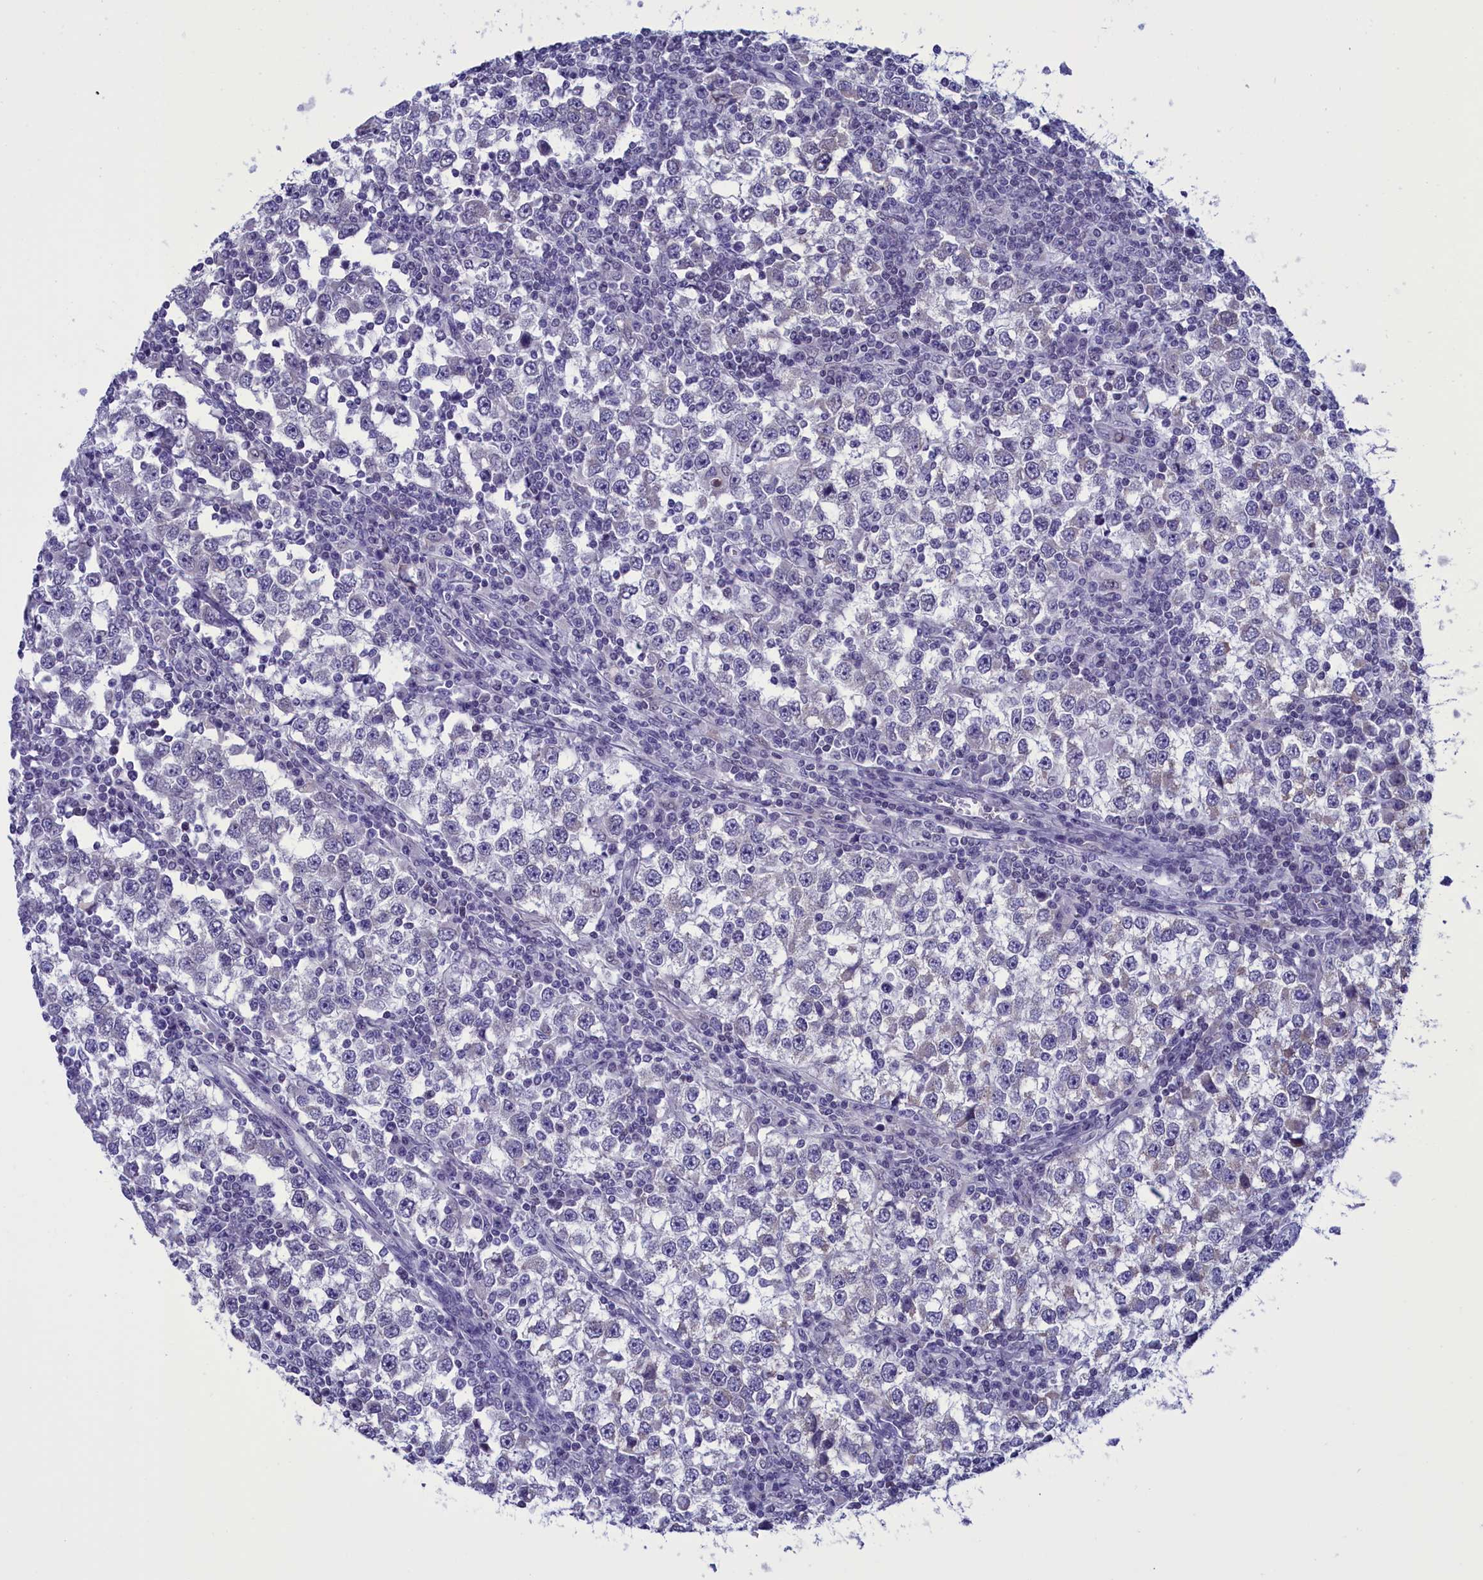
{"staining": {"intensity": "negative", "quantity": "none", "location": "none"}, "tissue": "testis cancer", "cell_type": "Tumor cells", "image_type": "cancer", "snomed": [{"axis": "morphology", "description": "Seminoma, NOS"}, {"axis": "topography", "description": "Testis"}], "caption": "This is an IHC histopathology image of human seminoma (testis). There is no expression in tumor cells.", "gene": "PARS2", "patient": {"sex": "male", "age": 65}}